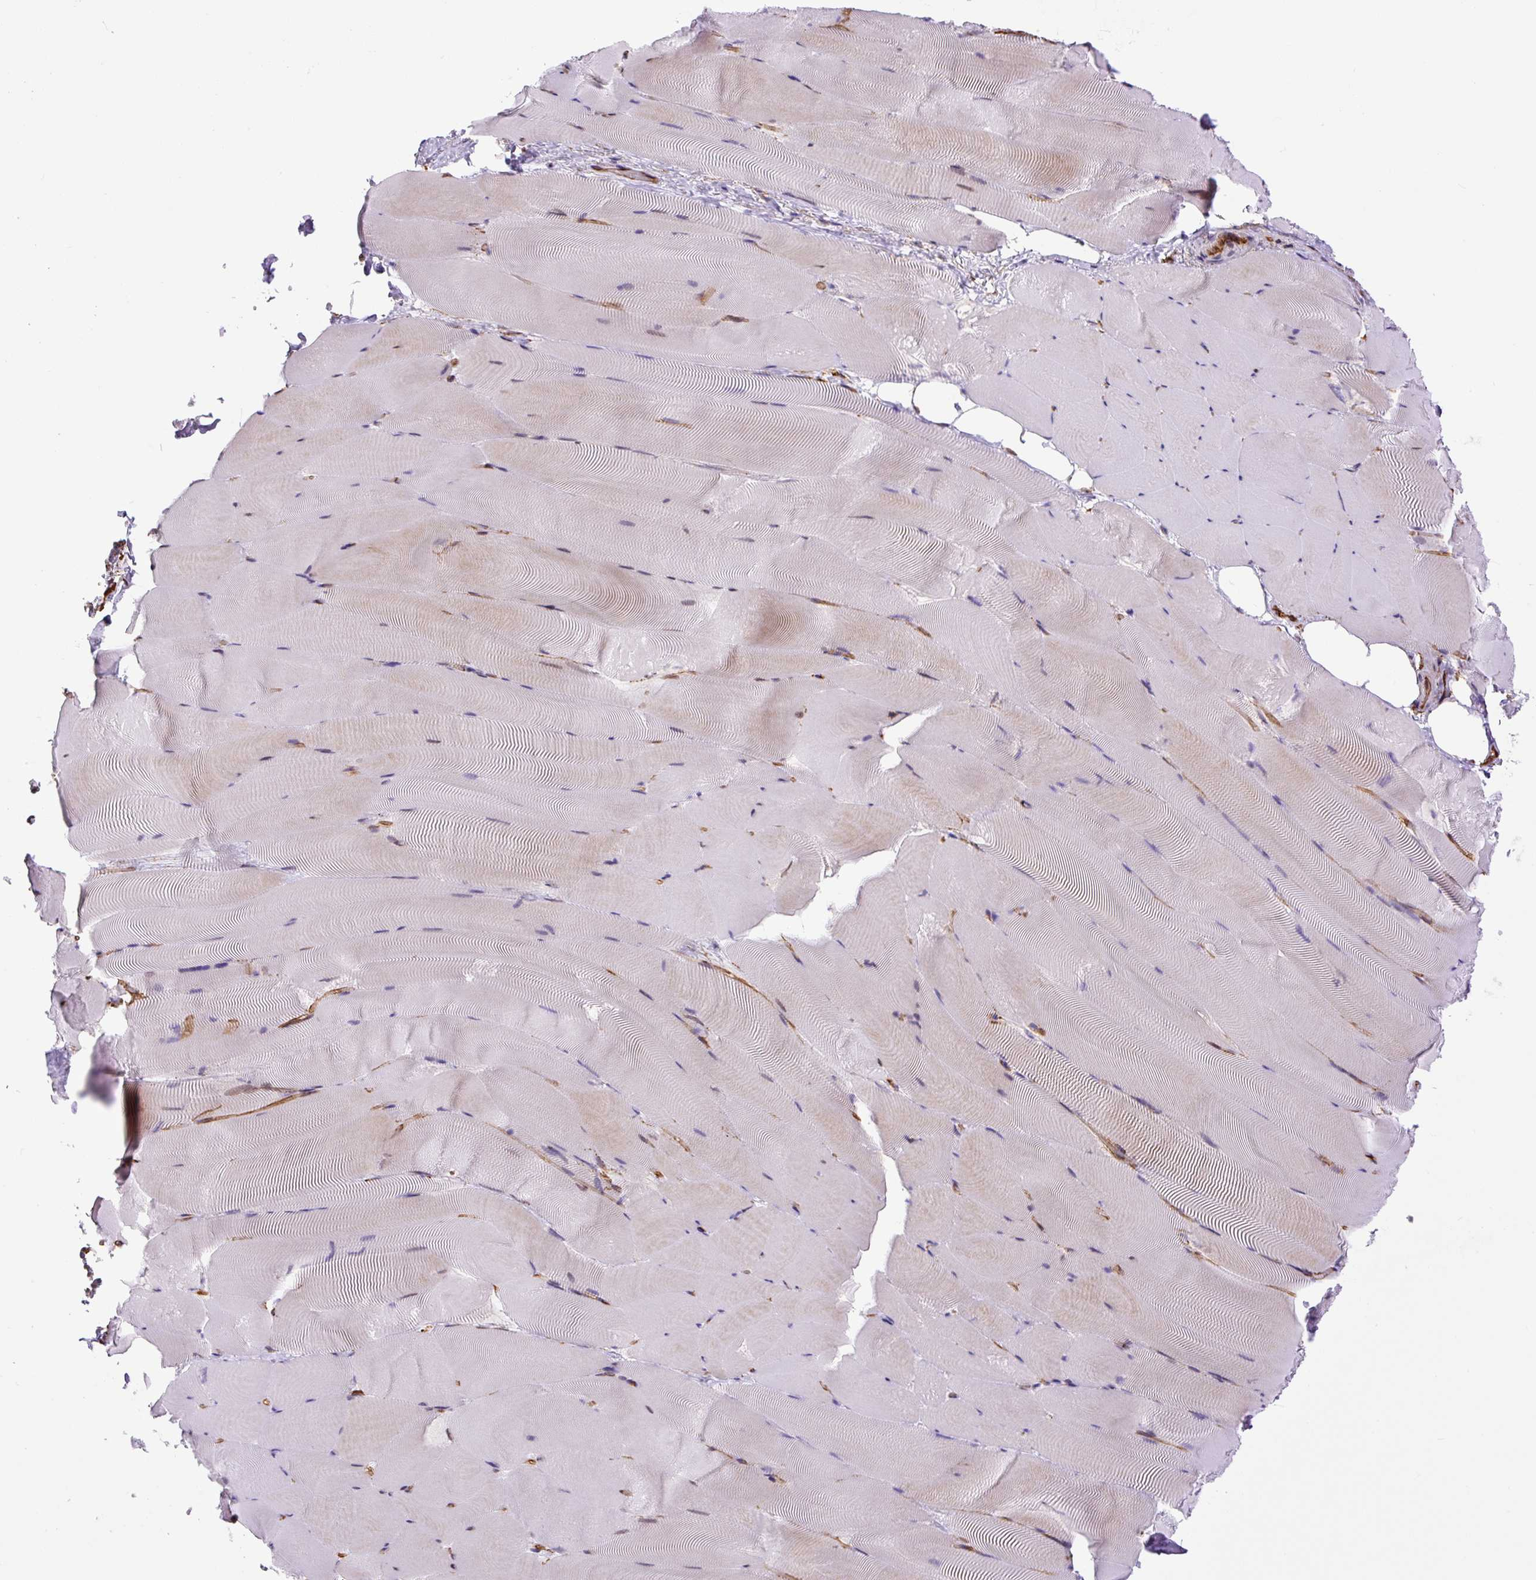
{"staining": {"intensity": "weak", "quantity": "<25%", "location": "cytoplasmic/membranous"}, "tissue": "skeletal muscle", "cell_type": "Myocytes", "image_type": "normal", "snomed": [{"axis": "morphology", "description": "Normal tissue, NOS"}, {"axis": "topography", "description": "Skeletal muscle"}], "caption": "Human skeletal muscle stained for a protein using immunohistochemistry demonstrates no staining in myocytes.", "gene": "MYO5C", "patient": {"sex": "female", "age": 64}}